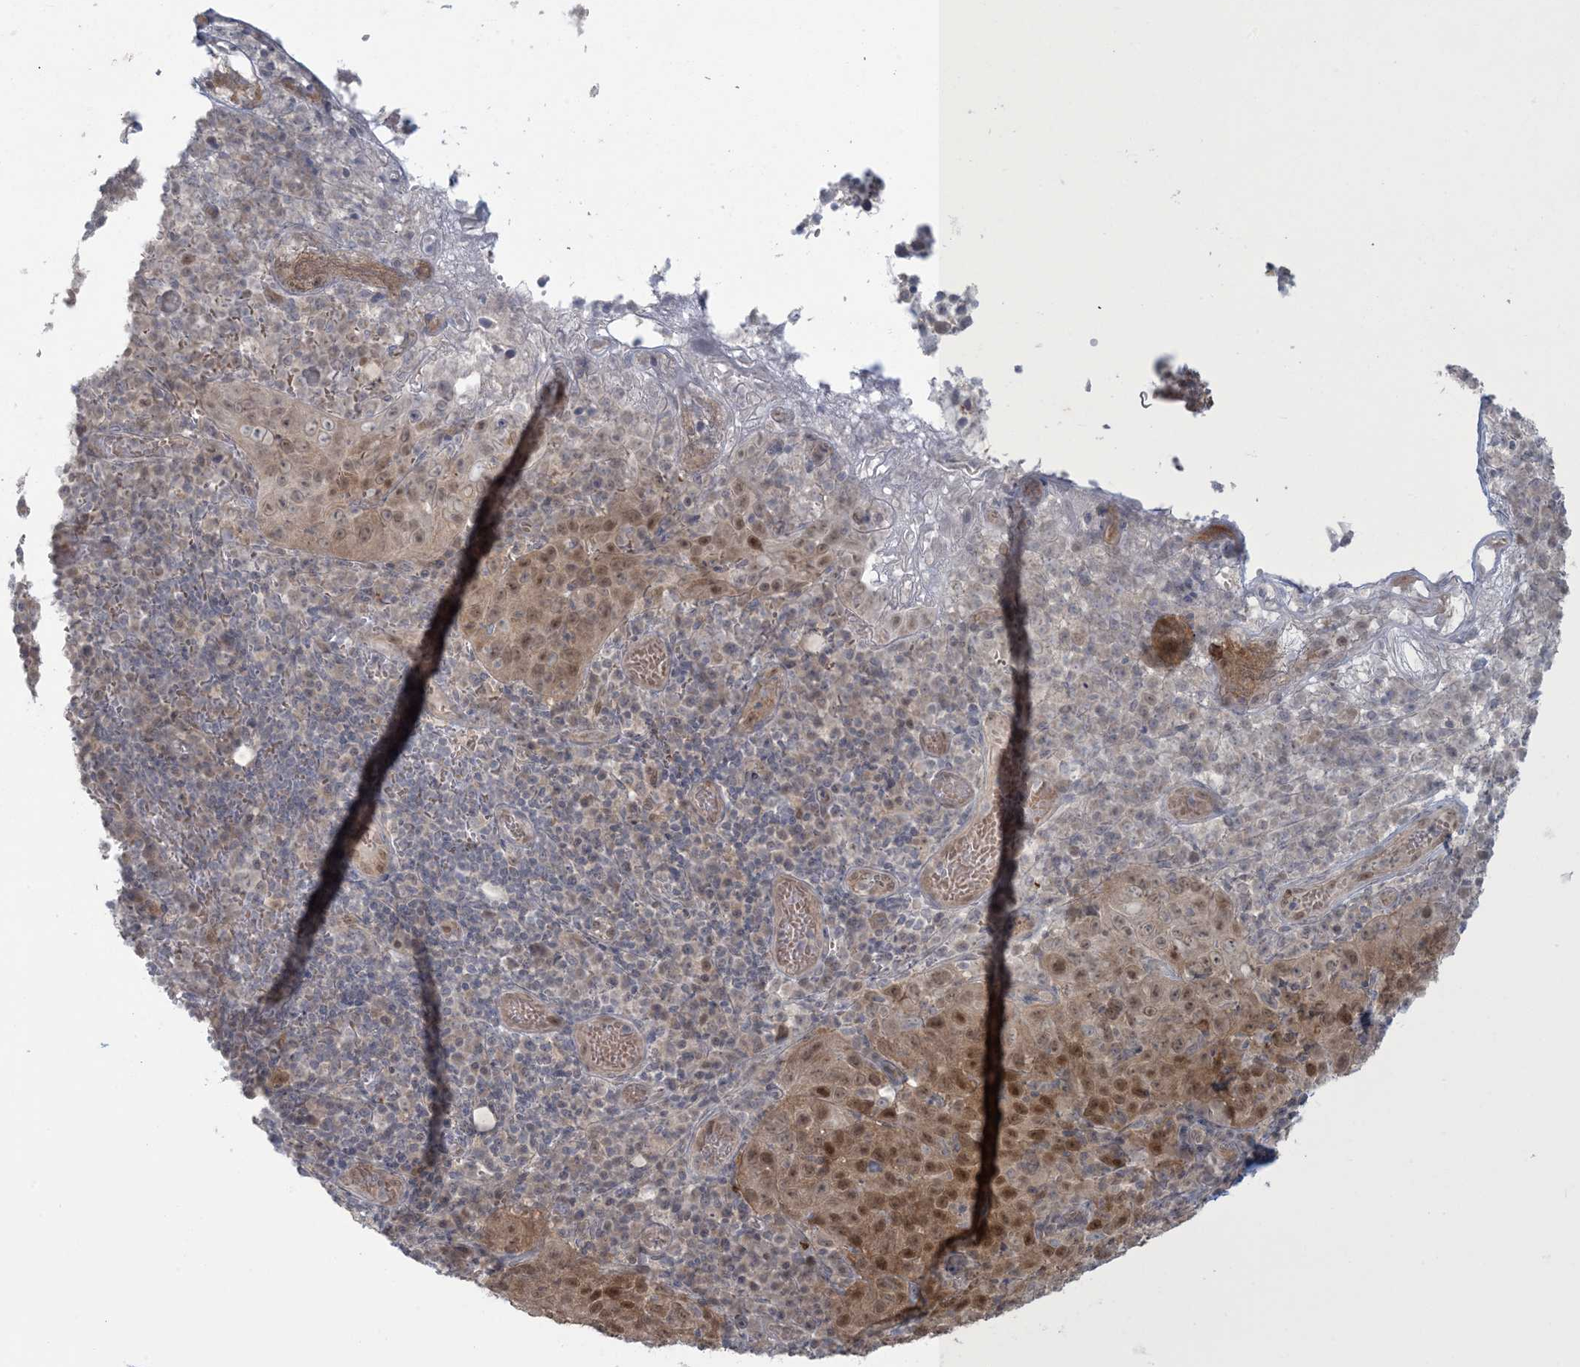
{"staining": {"intensity": "moderate", "quantity": ">75%", "location": "nuclear"}, "tissue": "cervical cancer", "cell_type": "Tumor cells", "image_type": "cancer", "snomed": [{"axis": "morphology", "description": "Squamous cell carcinoma, NOS"}, {"axis": "topography", "description": "Cervix"}], "caption": "A high-resolution photomicrograph shows immunohistochemistry staining of cervical cancer, which exhibits moderate nuclear staining in approximately >75% of tumor cells.", "gene": "NRBP2", "patient": {"sex": "female", "age": 46}}